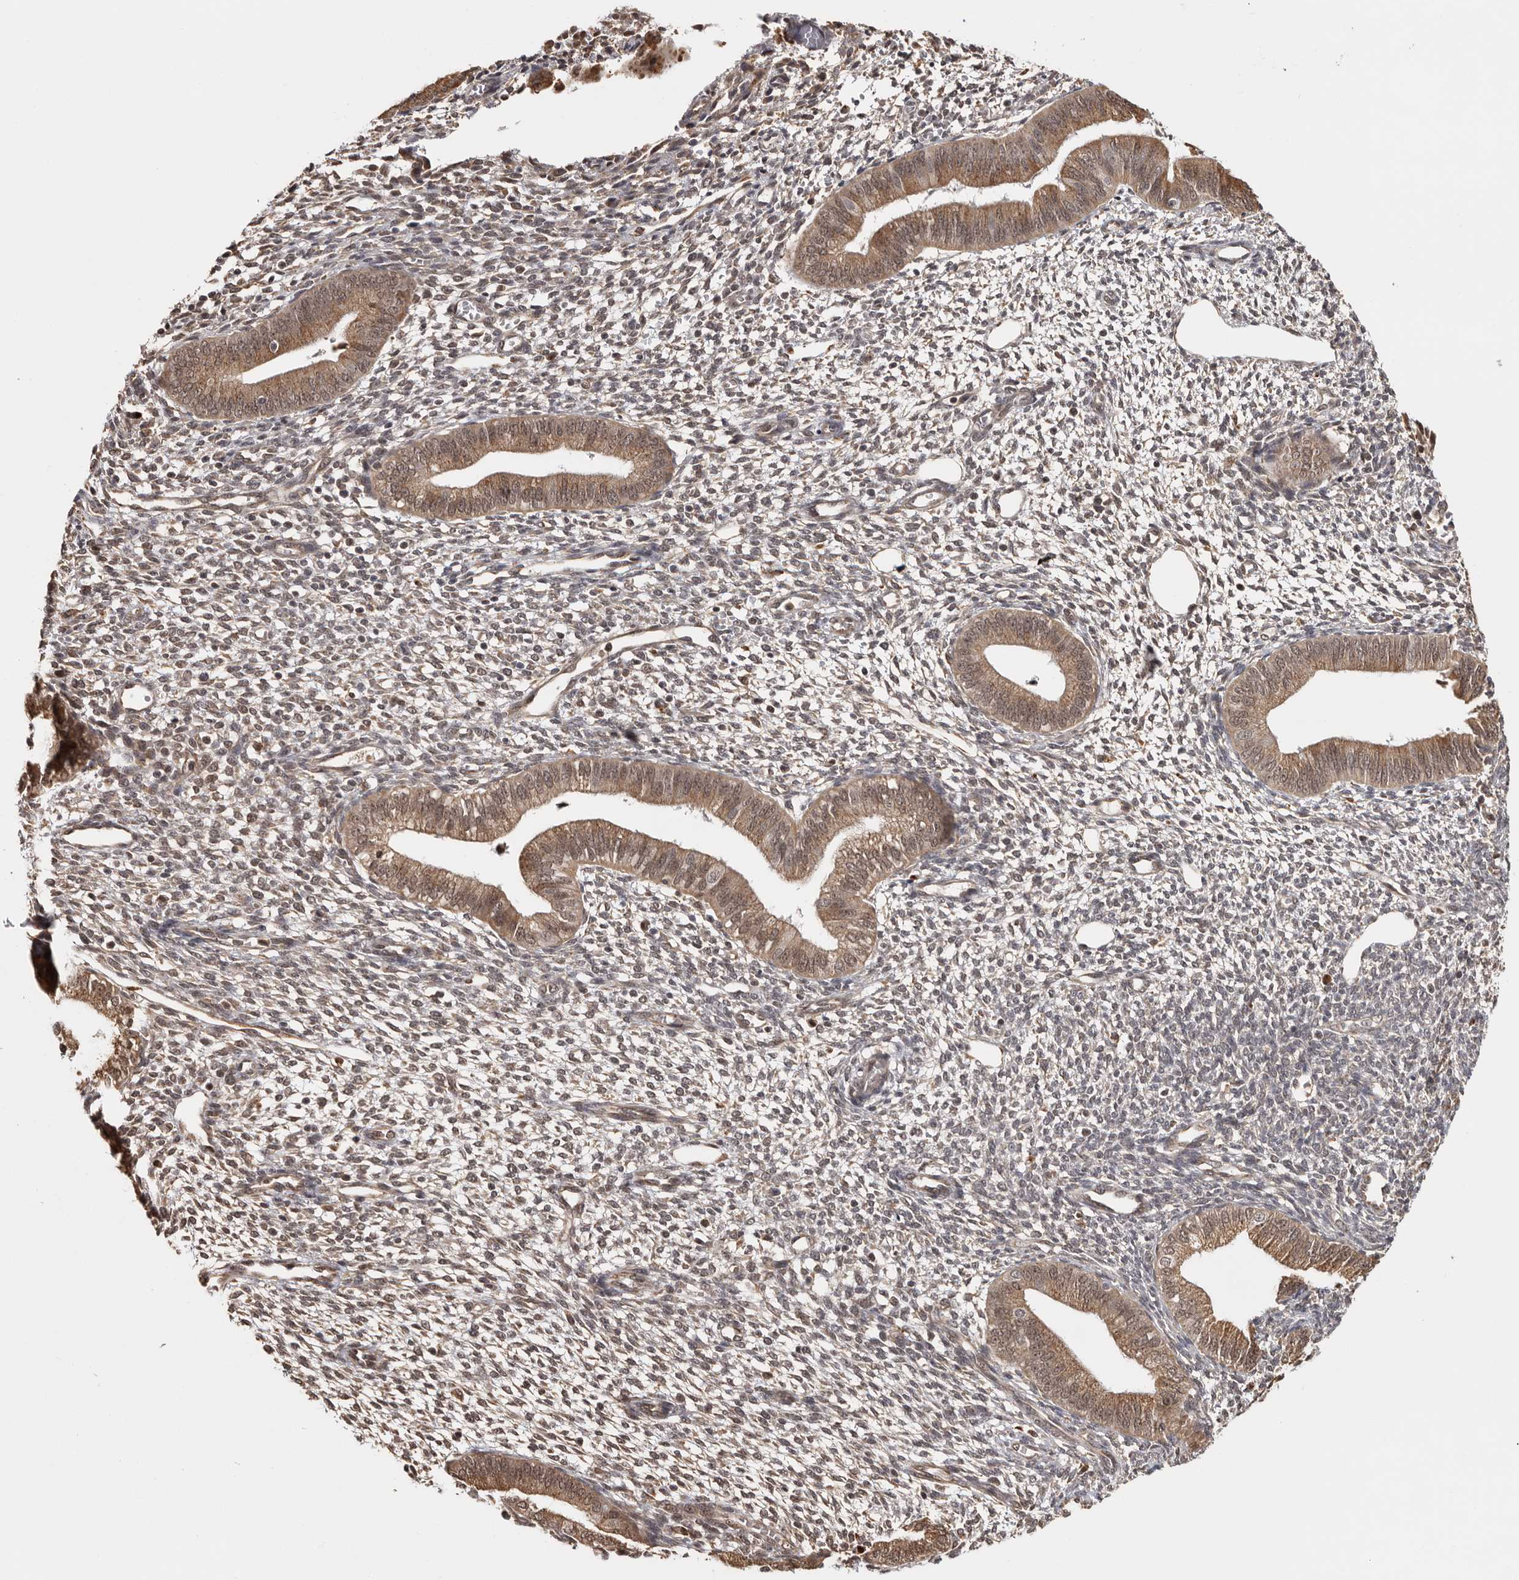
{"staining": {"intensity": "weak", "quantity": ">75%", "location": "cytoplasmic/membranous,nuclear"}, "tissue": "endometrium", "cell_type": "Cells in endometrial stroma", "image_type": "normal", "snomed": [{"axis": "morphology", "description": "Normal tissue, NOS"}, {"axis": "topography", "description": "Endometrium"}], "caption": "Endometrium stained with a protein marker exhibits weak staining in cells in endometrial stroma.", "gene": "ZNF83", "patient": {"sex": "female", "age": 46}}